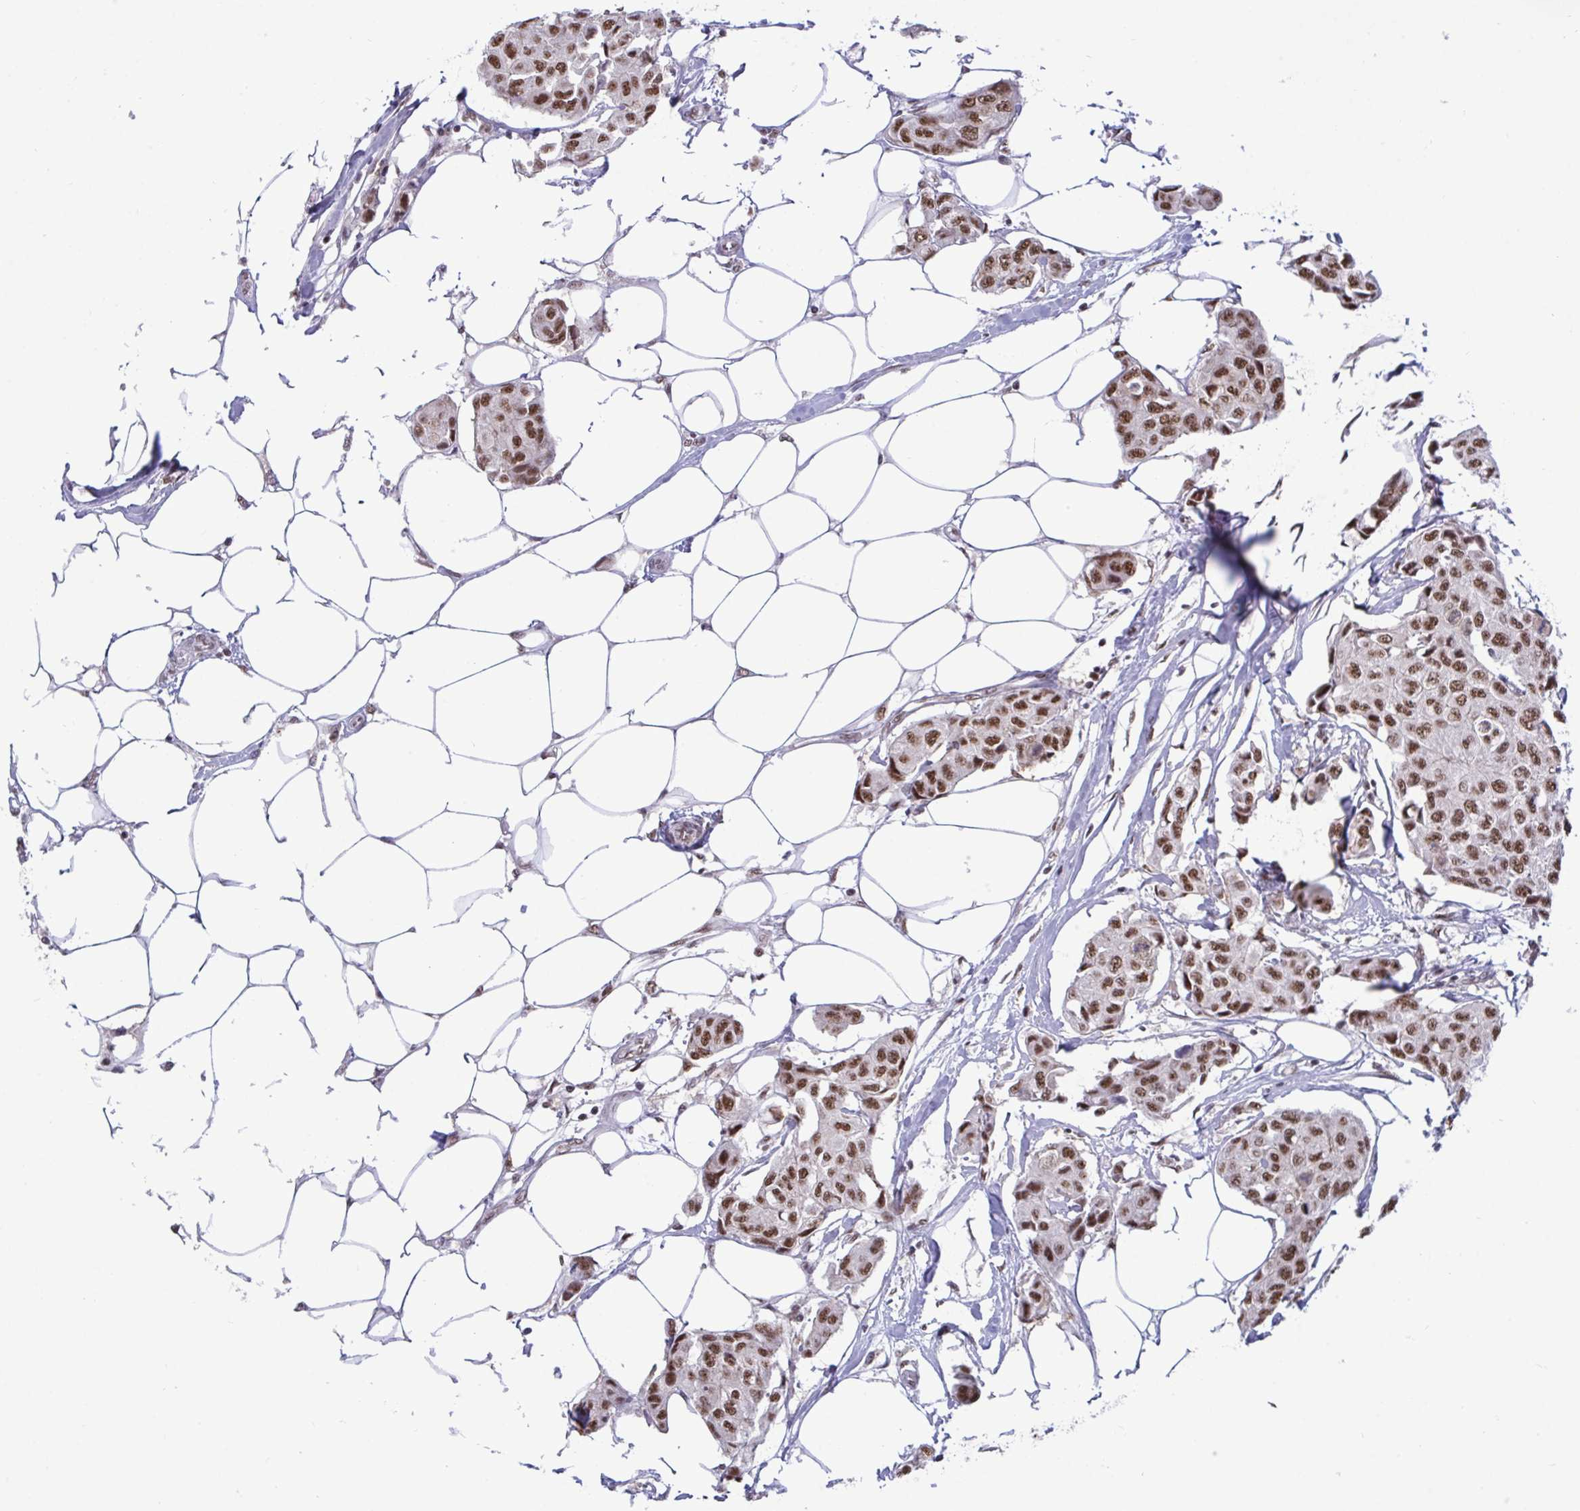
{"staining": {"intensity": "moderate", "quantity": ">75%", "location": "nuclear"}, "tissue": "breast cancer", "cell_type": "Tumor cells", "image_type": "cancer", "snomed": [{"axis": "morphology", "description": "Duct carcinoma"}, {"axis": "topography", "description": "Breast"}, {"axis": "topography", "description": "Lymph node"}], "caption": "A brown stain shows moderate nuclear expression of a protein in breast cancer (invasive ductal carcinoma) tumor cells. (DAB = brown stain, brightfield microscopy at high magnification).", "gene": "PUF60", "patient": {"sex": "female", "age": 80}}